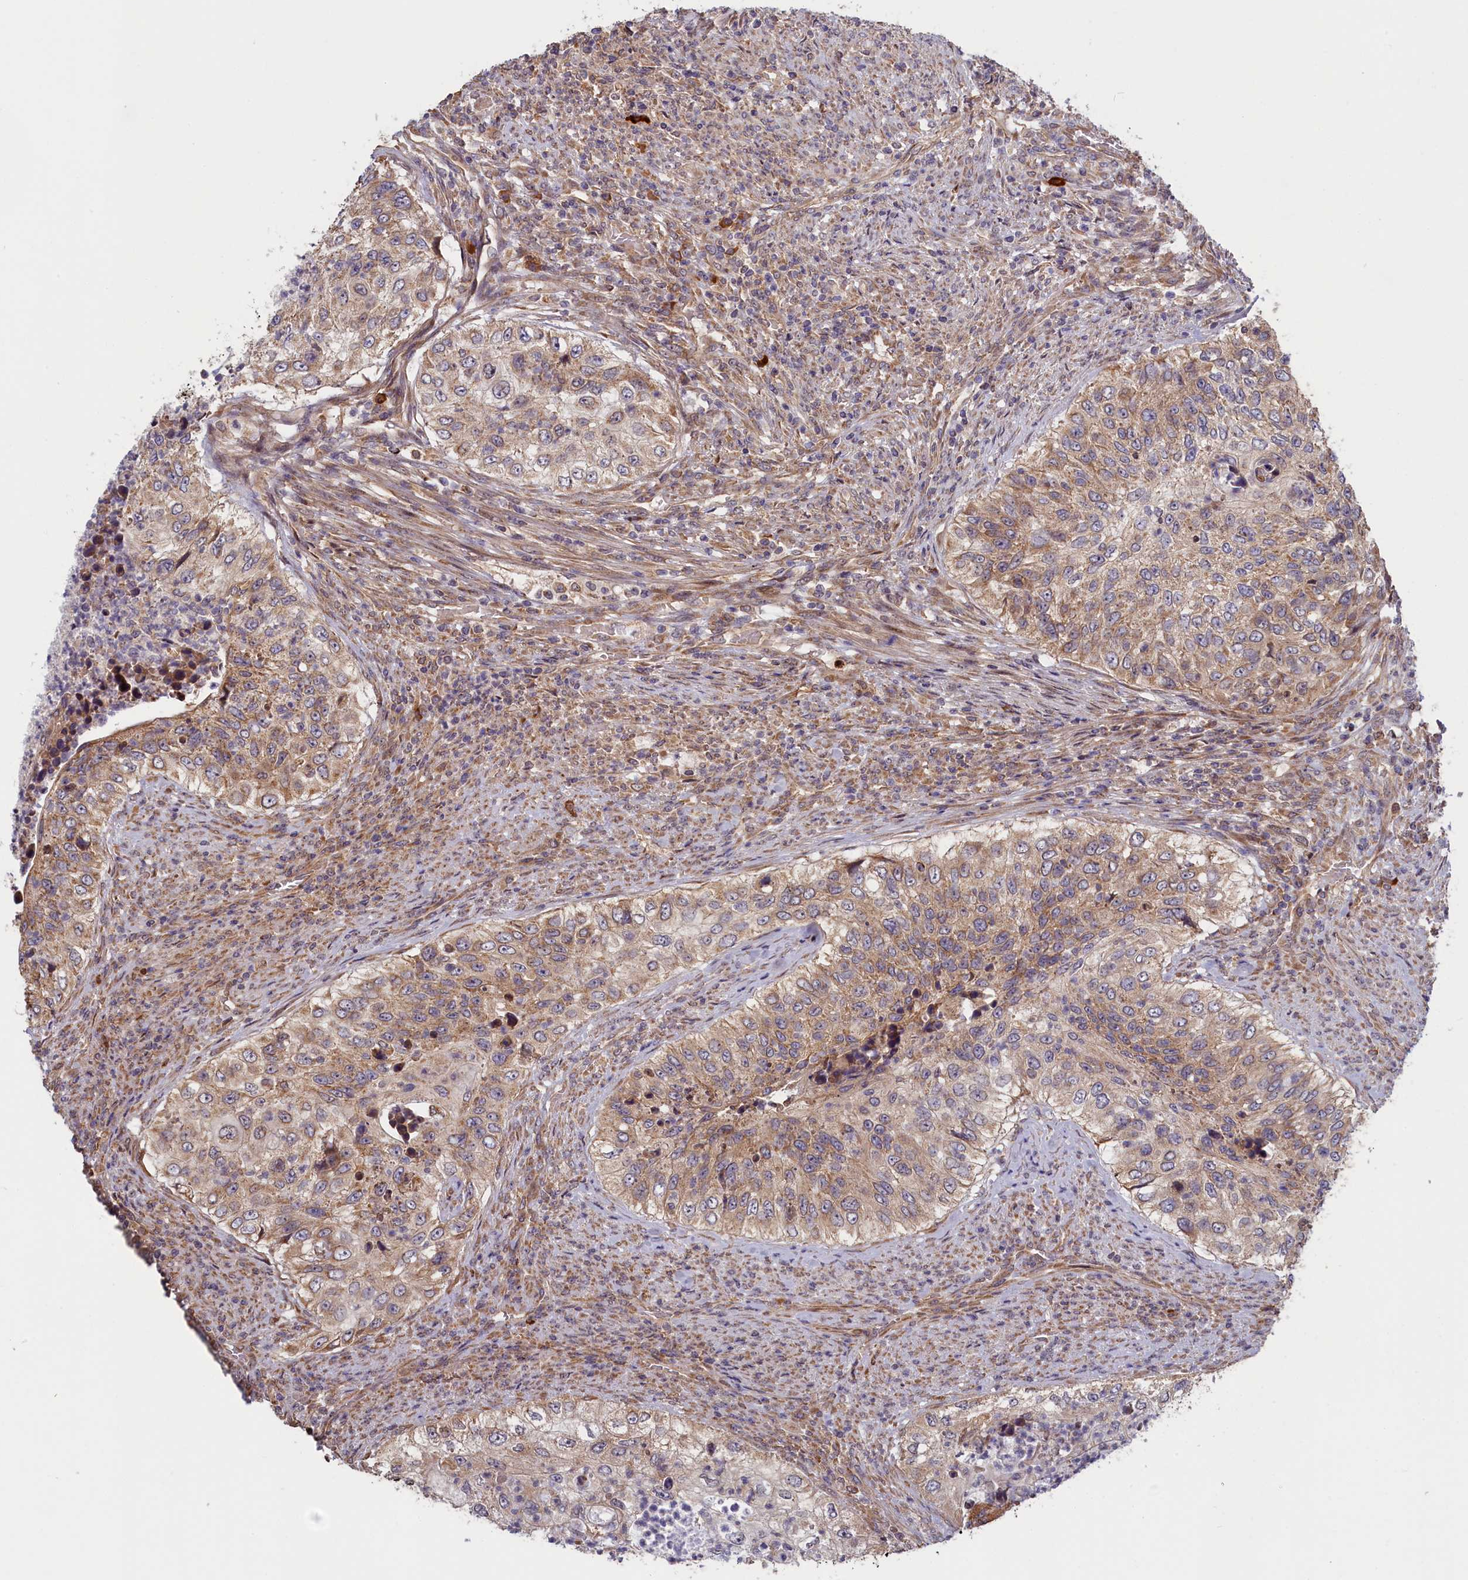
{"staining": {"intensity": "moderate", "quantity": "25%-75%", "location": "cytoplasmic/membranous"}, "tissue": "urothelial cancer", "cell_type": "Tumor cells", "image_type": "cancer", "snomed": [{"axis": "morphology", "description": "Urothelial carcinoma, High grade"}, {"axis": "topography", "description": "Urinary bladder"}], "caption": "Immunohistochemical staining of human urothelial carcinoma (high-grade) shows medium levels of moderate cytoplasmic/membranous protein positivity in approximately 25%-75% of tumor cells.", "gene": "CEP44", "patient": {"sex": "female", "age": 60}}